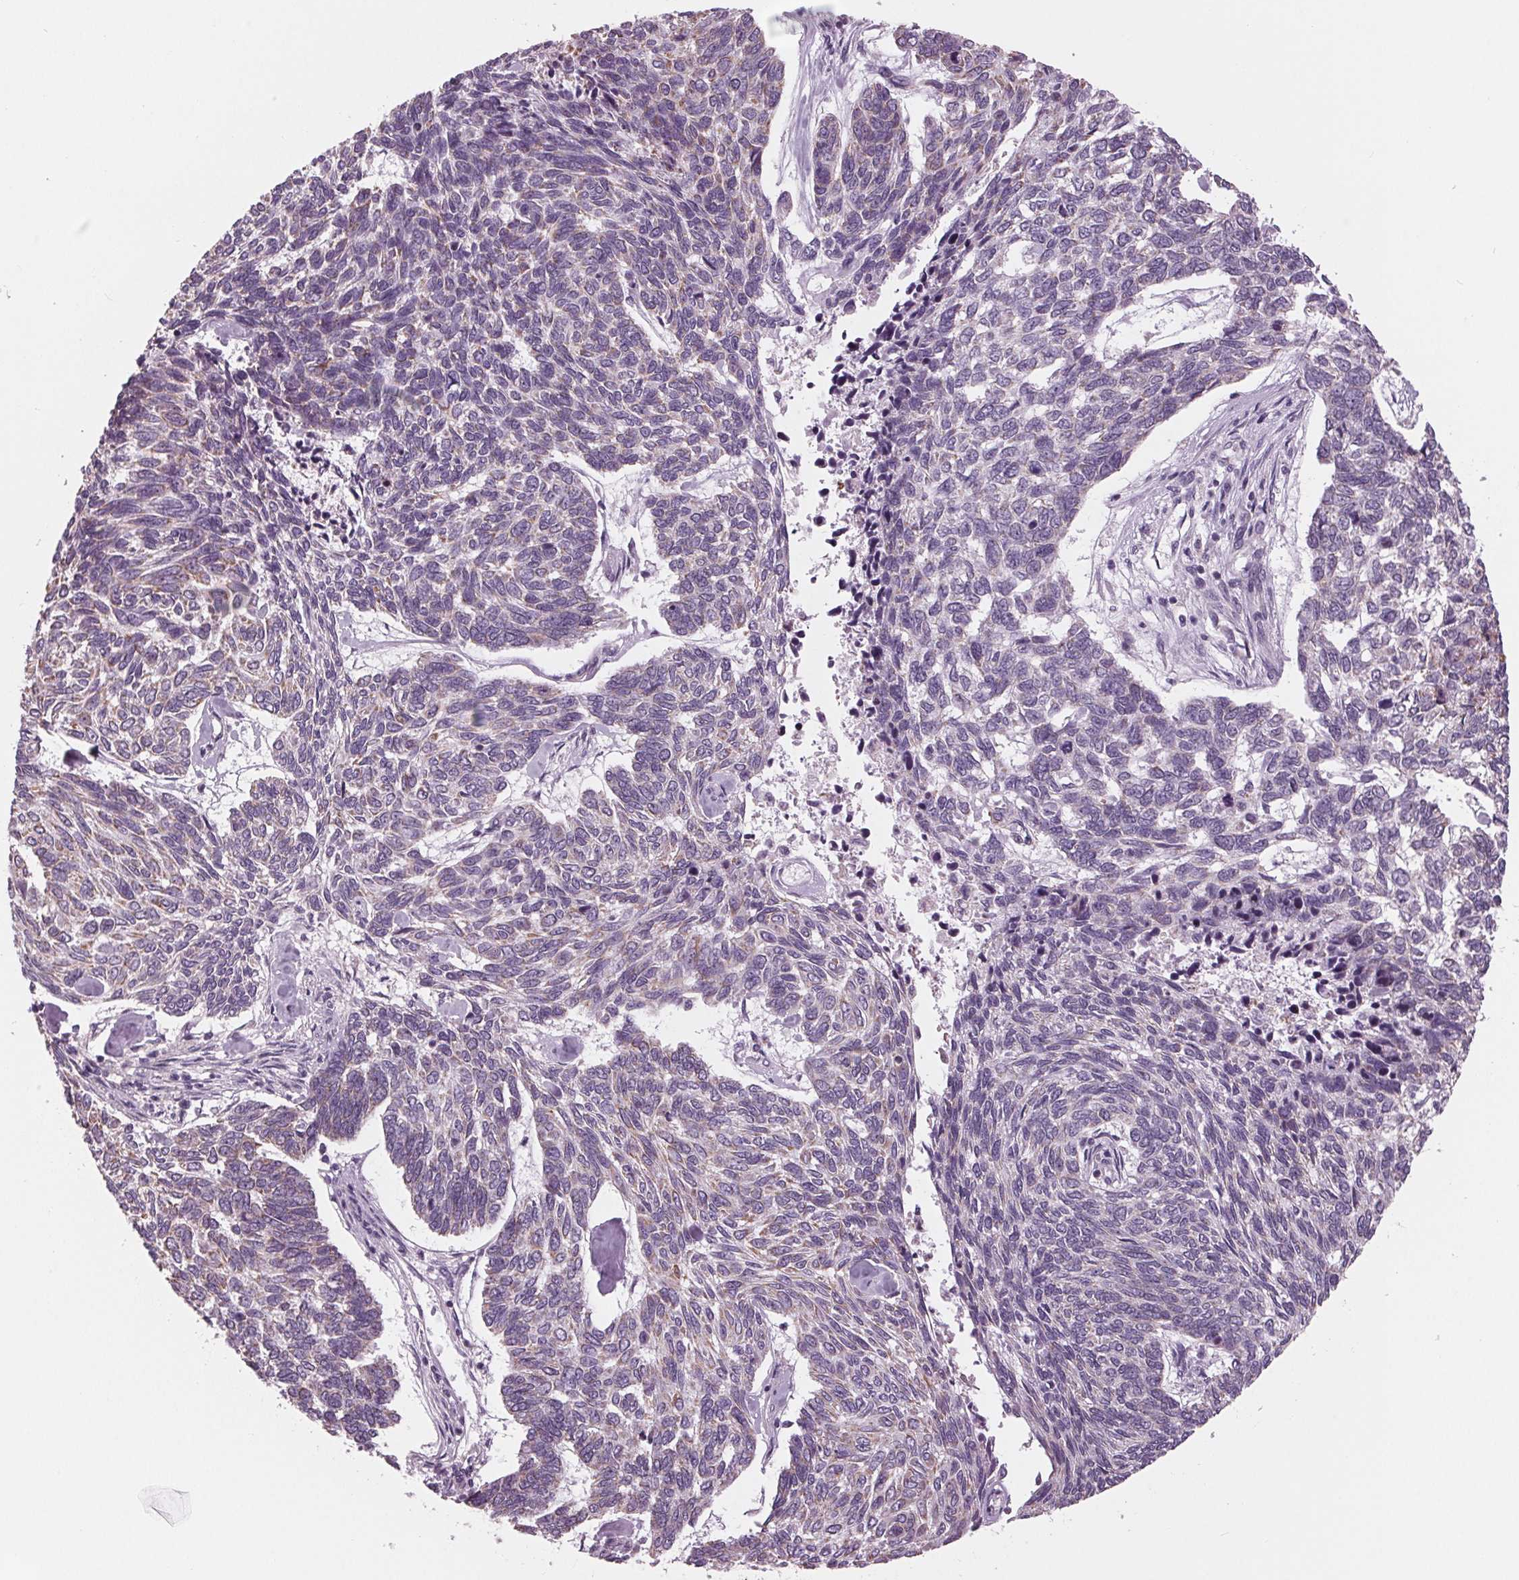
{"staining": {"intensity": "negative", "quantity": "none", "location": "none"}, "tissue": "skin cancer", "cell_type": "Tumor cells", "image_type": "cancer", "snomed": [{"axis": "morphology", "description": "Basal cell carcinoma"}, {"axis": "topography", "description": "Skin"}], "caption": "The IHC photomicrograph has no significant expression in tumor cells of skin cancer tissue.", "gene": "SAMD4A", "patient": {"sex": "female", "age": 65}}